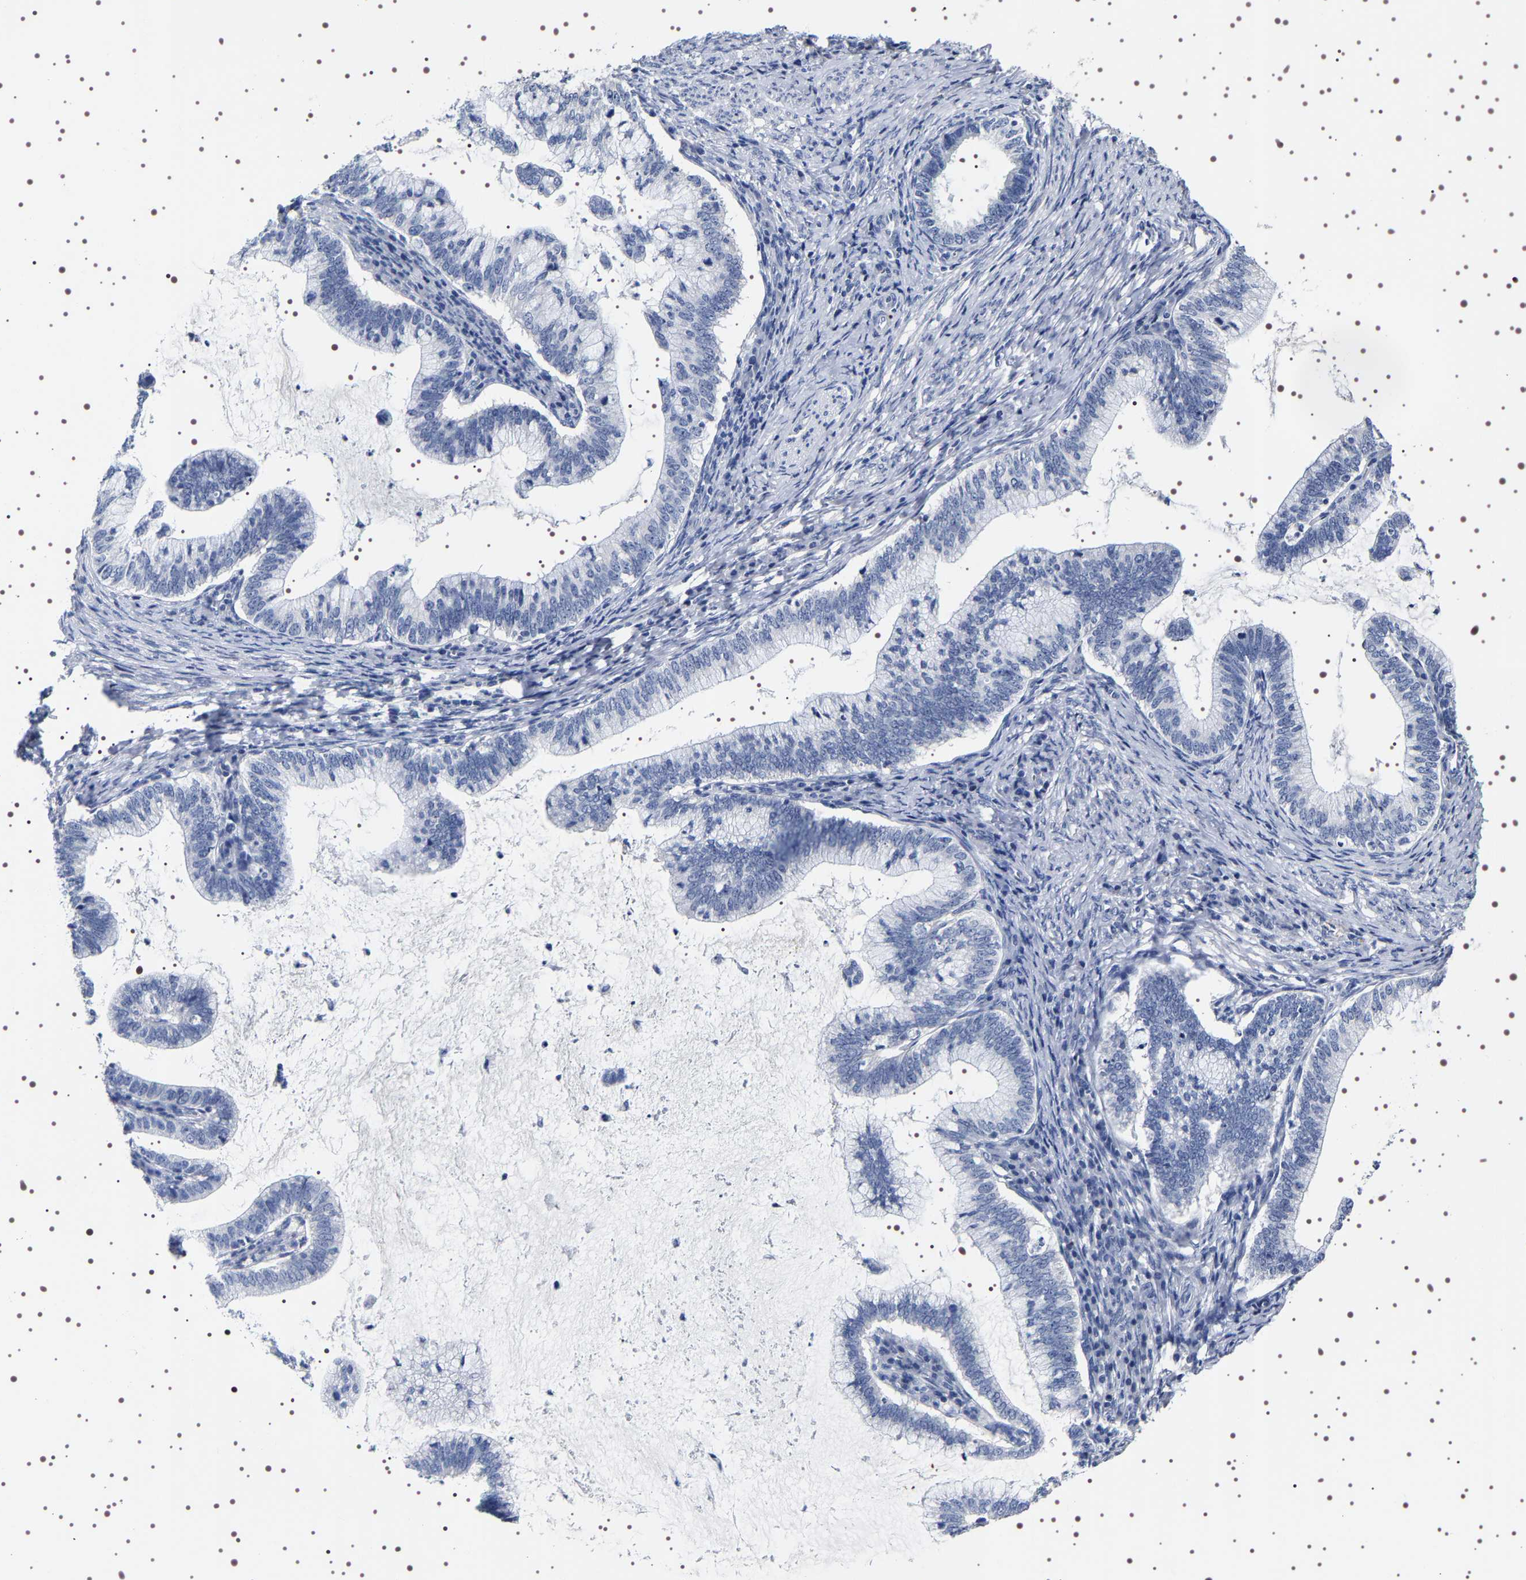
{"staining": {"intensity": "negative", "quantity": "none", "location": "none"}, "tissue": "cervical cancer", "cell_type": "Tumor cells", "image_type": "cancer", "snomed": [{"axis": "morphology", "description": "Adenocarcinoma, NOS"}, {"axis": "topography", "description": "Cervix"}], "caption": "Immunohistochemistry photomicrograph of neoplastic tissue: human cervical adenocarcinoma stained with DAB demonstrates no significant protein positivity in tumor cells.", "gene": "UBQLN3", "patient": {"sex": "female", "age": 36}}